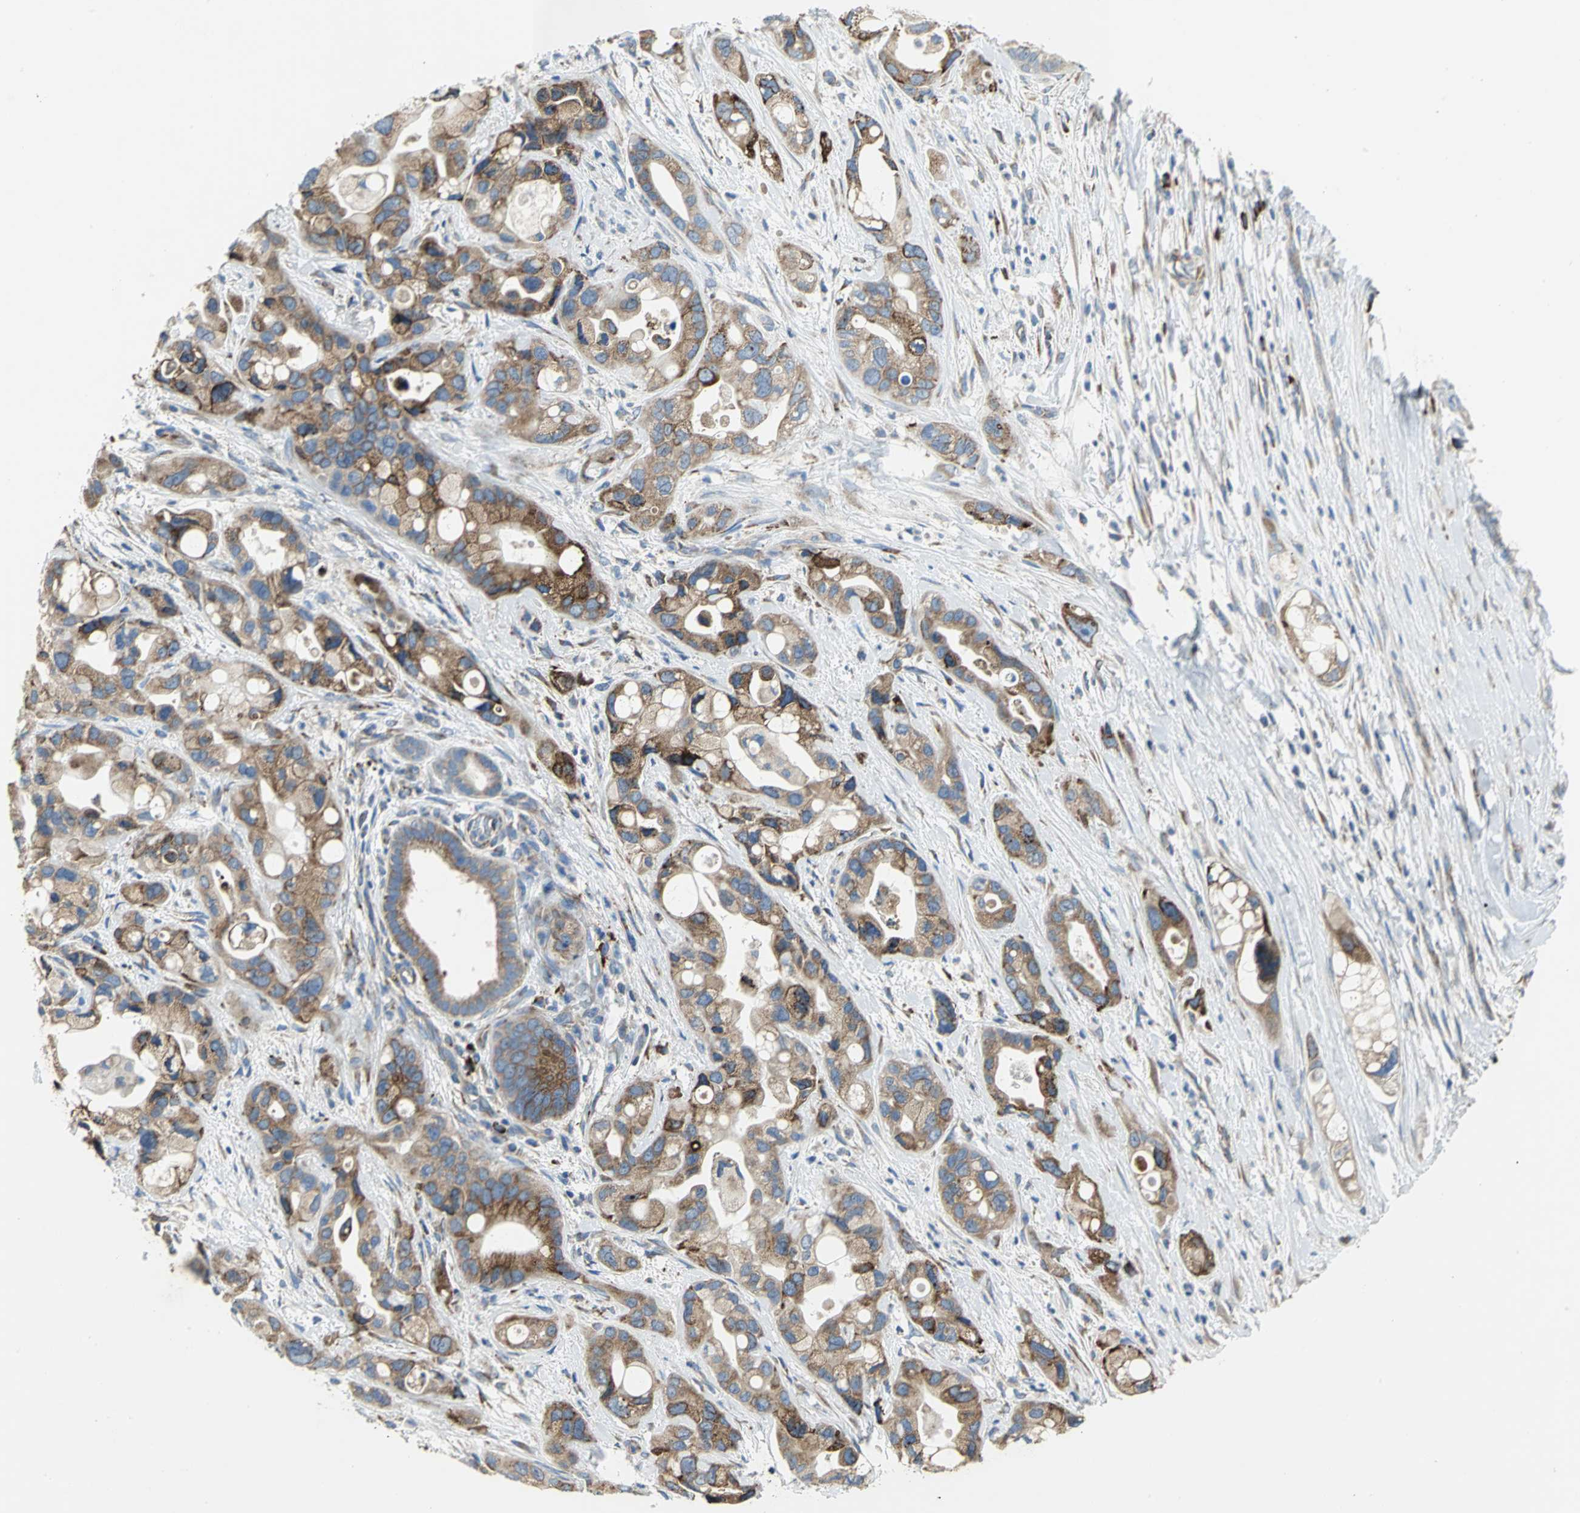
{"staining": {"intensity": "strong", "quantity": ">75%", "location": "cytoplasmic/membranous"}, "tissue": "pancreatic cancer", "cell_type": "Tumor cells", "image_type": "cancer", "snomed": [{"axis": "morphology", "description": "Adenocarcinoma, NOS"}, {"axis": "topography", "description": "Pancreas"}], "caption": "Immunohistochemical staining of adenocarcinoma (pancreatic) shows high levels of strong cytoplasmic/membranous protein staining in approximately >75% of tumor cells.", "gene": "TULP4", "patient": {"sex": "female", "age": 77}}